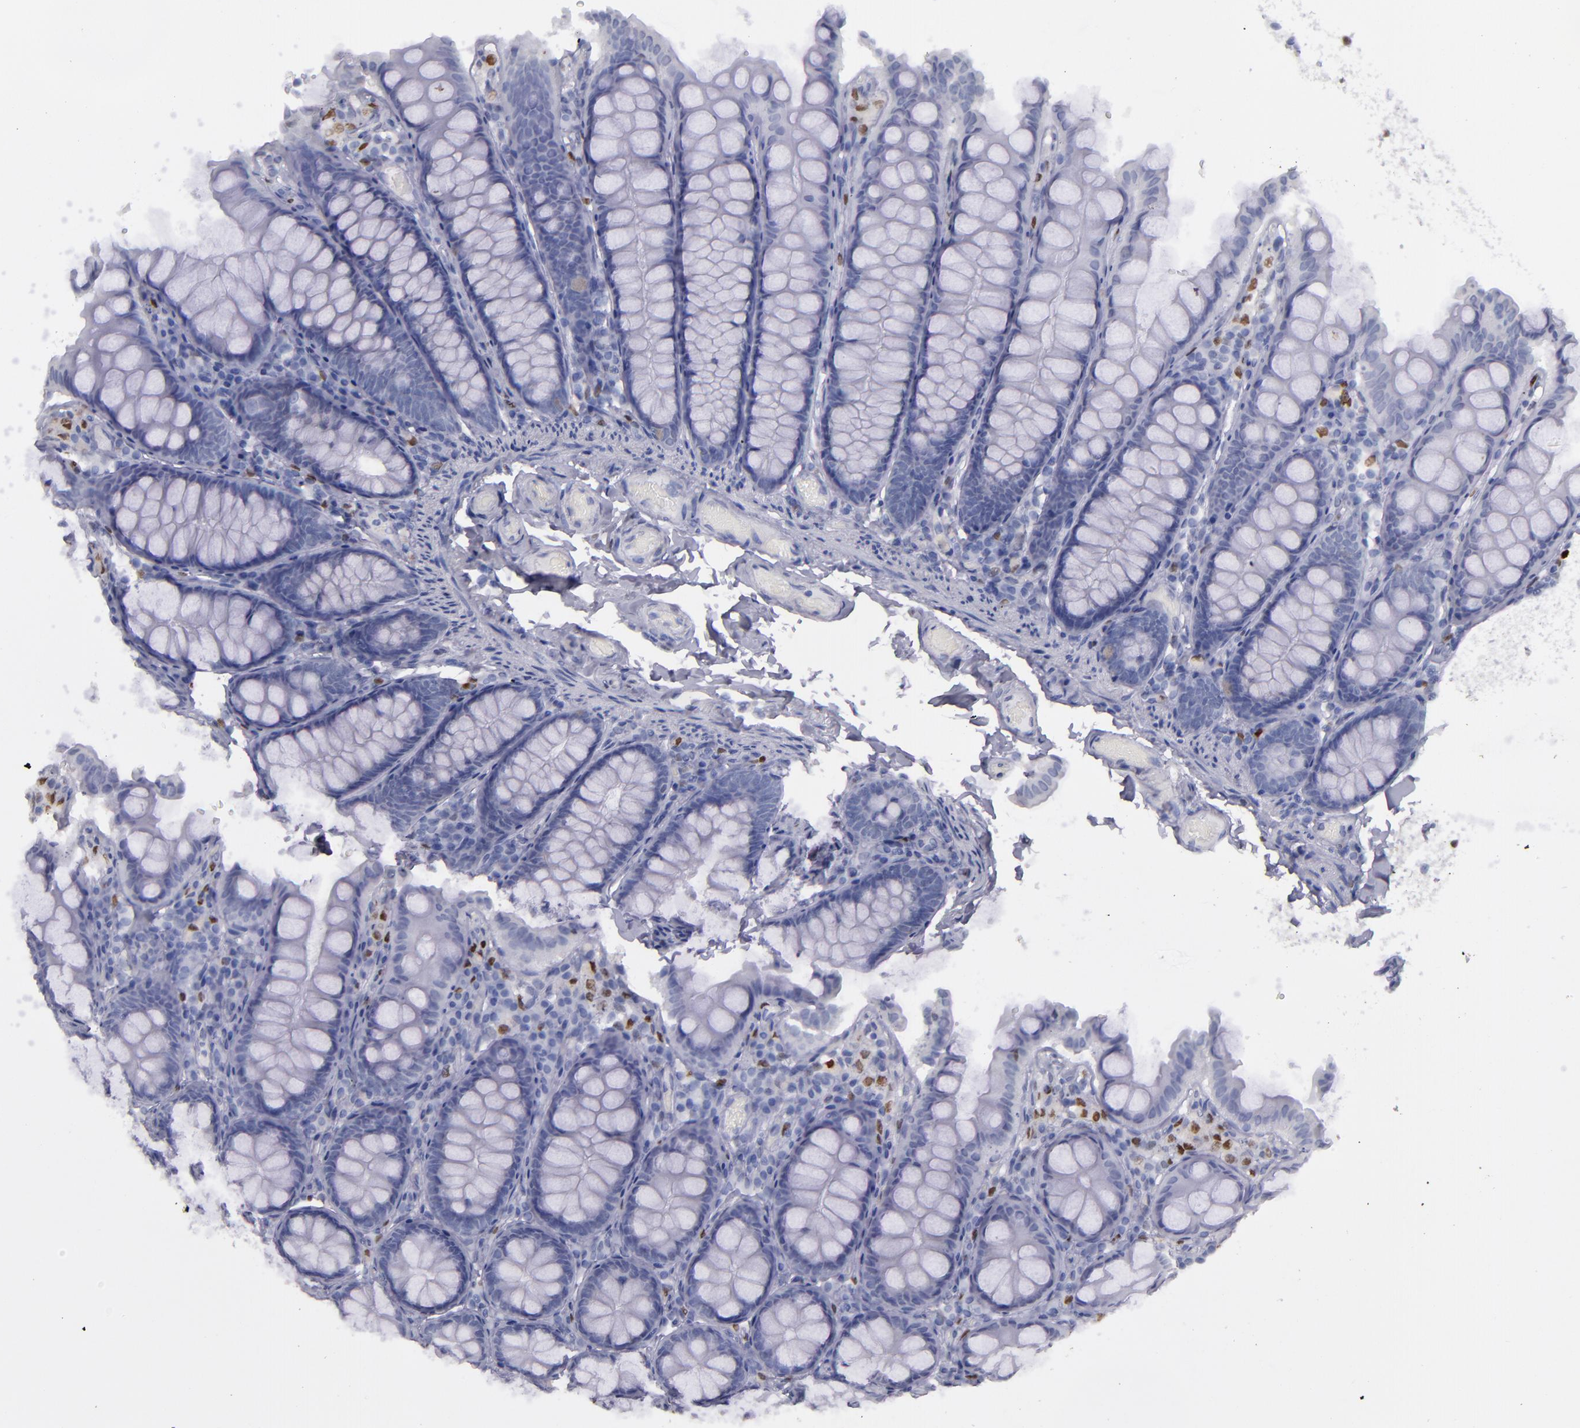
{"staining": {"intensity": "negative", "quantity": "none", "location": "none"}, "tissue": "colon", "cell_type": "Endothelial cells", "image_type": "normal", "snomed": [{"axis": "morphology", "description": "Normal tissue, NOS"}, {"axis": "topography", "description": "Colon"}], "caption": "Photomicrograph shows no protein expression in endothelial cells of normal colon. (Stains: DAB immunohistochemistry (IHC) with hematoxylin counter stain, Microscopy: brightfield microscopy at high magnification).", "gene": "IRF8", "patient": {"sex": "female", "age": 61}}